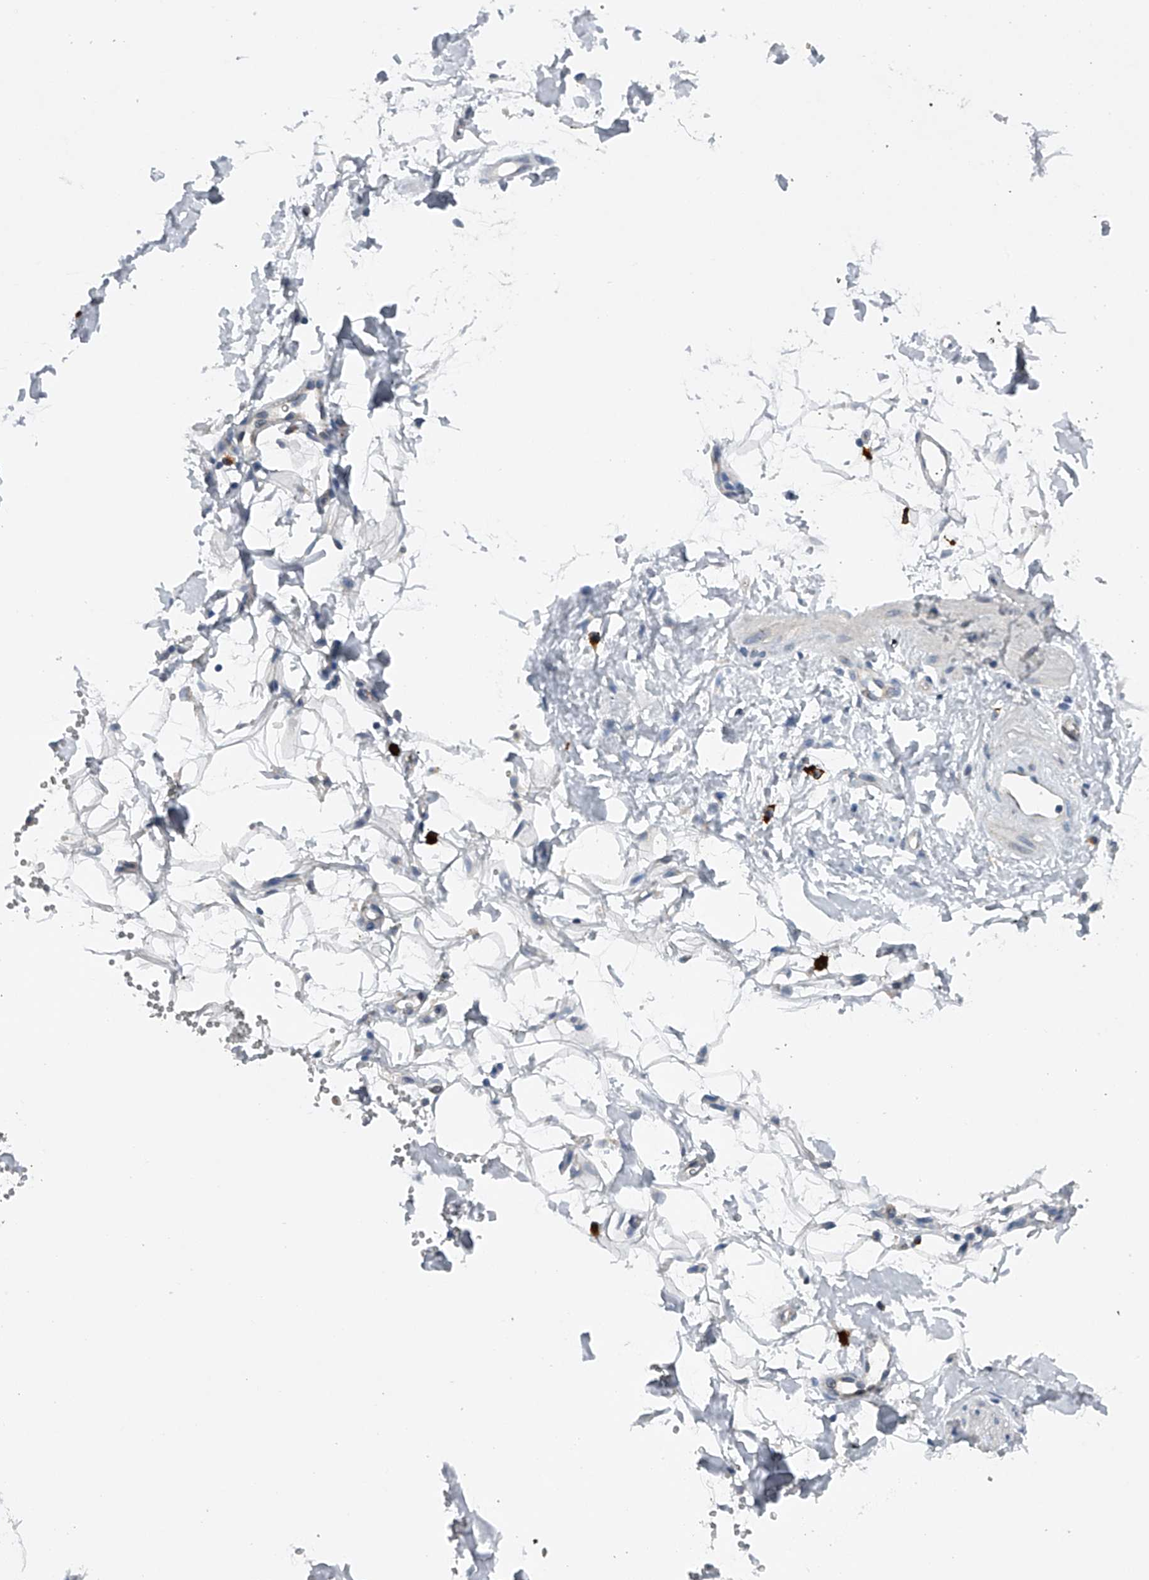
{"staining": {"intensity": "negative", "quantity": "none", "location": "none"}, "tissue": "adipose tissue", "cell_type": "Adipocytes", "image_type": "normal", "snomed": [{"axis": "morphology", "description": "Normal tissue, NOS"}, {"axis": "morphology", "description": "Adenocarcinoma, NOS"}, {"axis": "topography", "description": "Pancreas"}, {"axis": "topography", "description": "Peripheral nerve tissue"}], "caption": "DAB immunohistochemical staining of unremarkable human adipose tissue displays no significant positivity in adipocytes. (DAB (3,3'-diaminobenzidine) immunohistochemistry visualized using brightfield microscopy, high magnification).", "gene": "RNF5", "patient": {"sex": "male", "age": 59}}